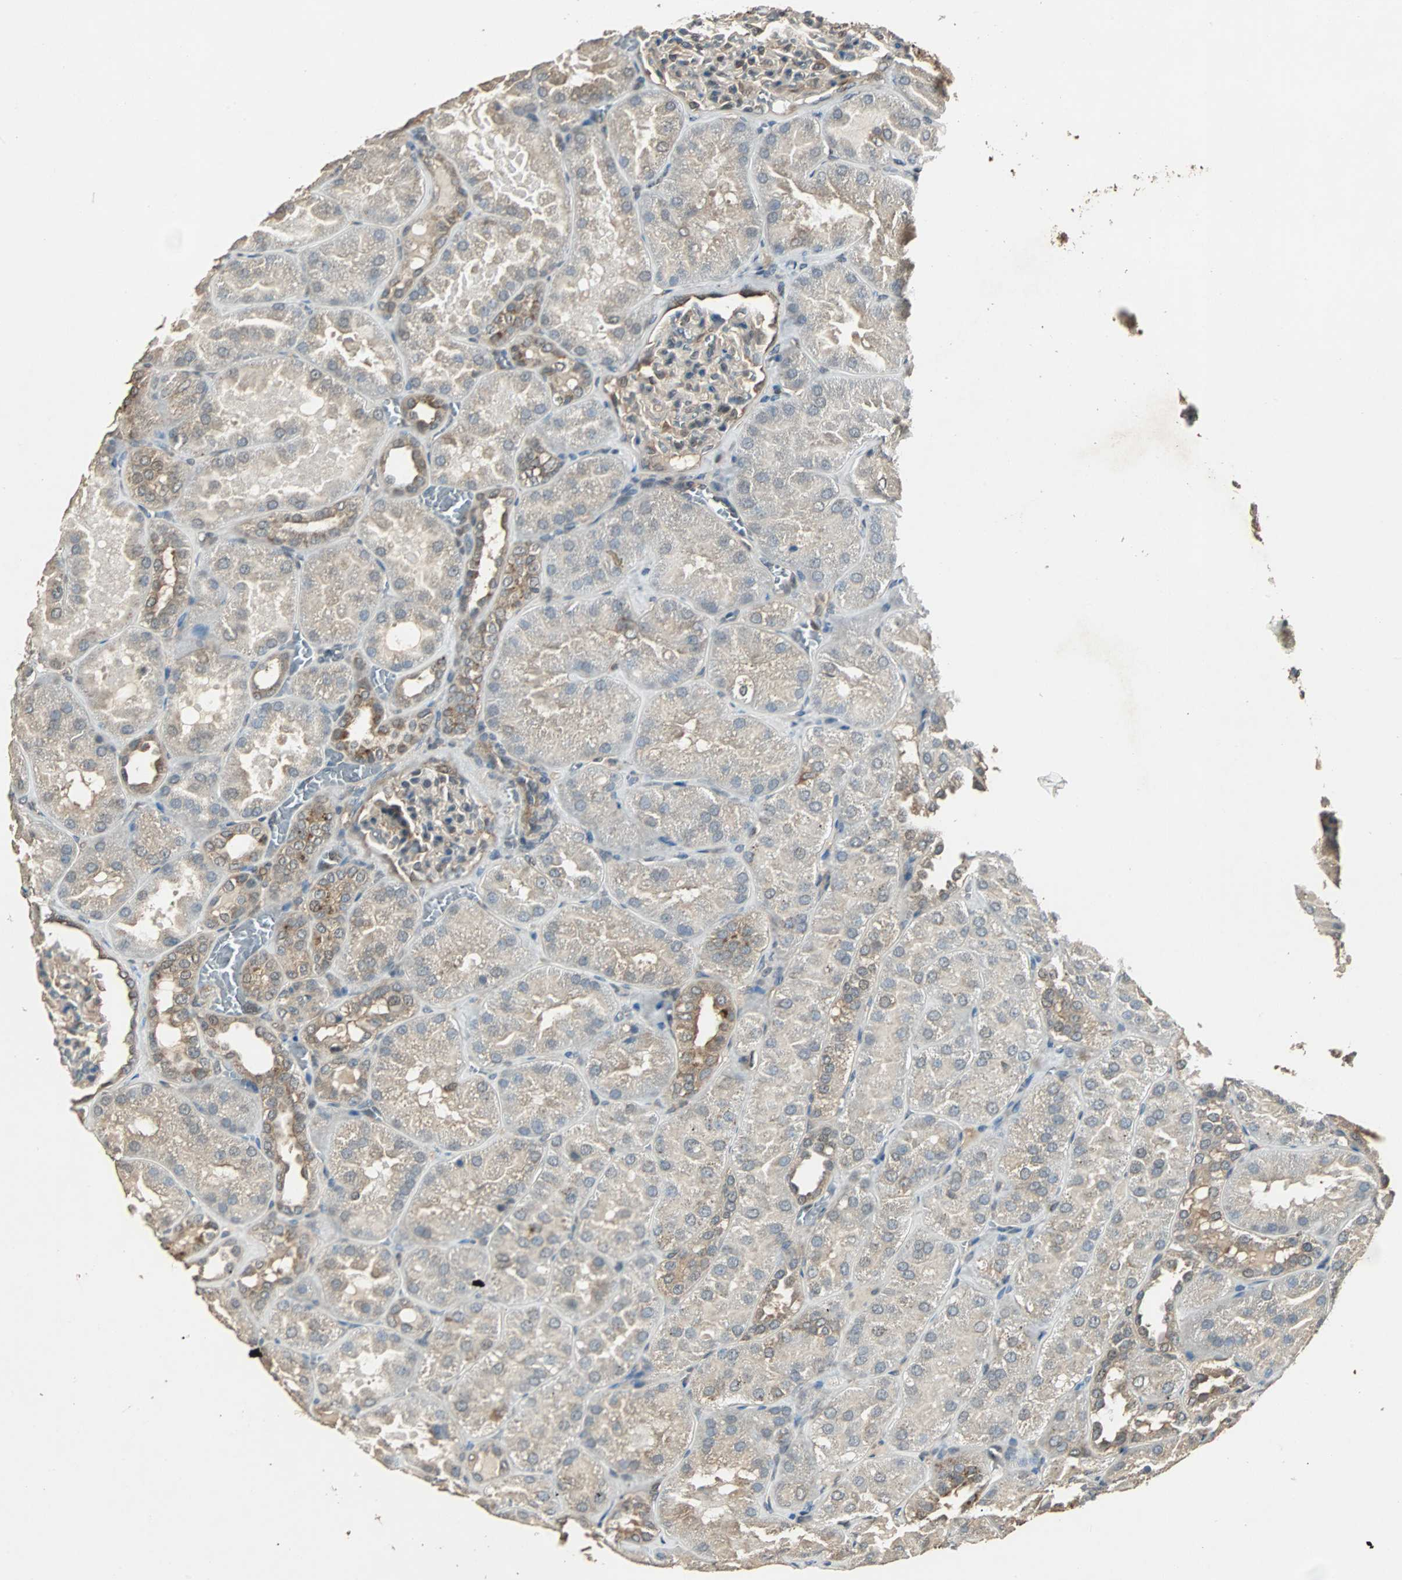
{"staining": {"intensity": "weak", "quantity": "25%-75%", "location": "cytoplasmic/membranous"}, "tissue": "kidney", "cell_type": "Cells in glomeruli", "image_type": "normal", "snomed": [{"axis": "morphology", "description": "Normal tissue, NOS"}, {"axis": "topography", "description": "Kidney"}], "caption": "Immunohistochemical staining of benign kidney exhibits weak cytoplasmic/membranous protein positivity in about 25%-75% of cells in glomeruli.", "gene": "ABHD2", "patient": {"sex": "male", "age": 28}}